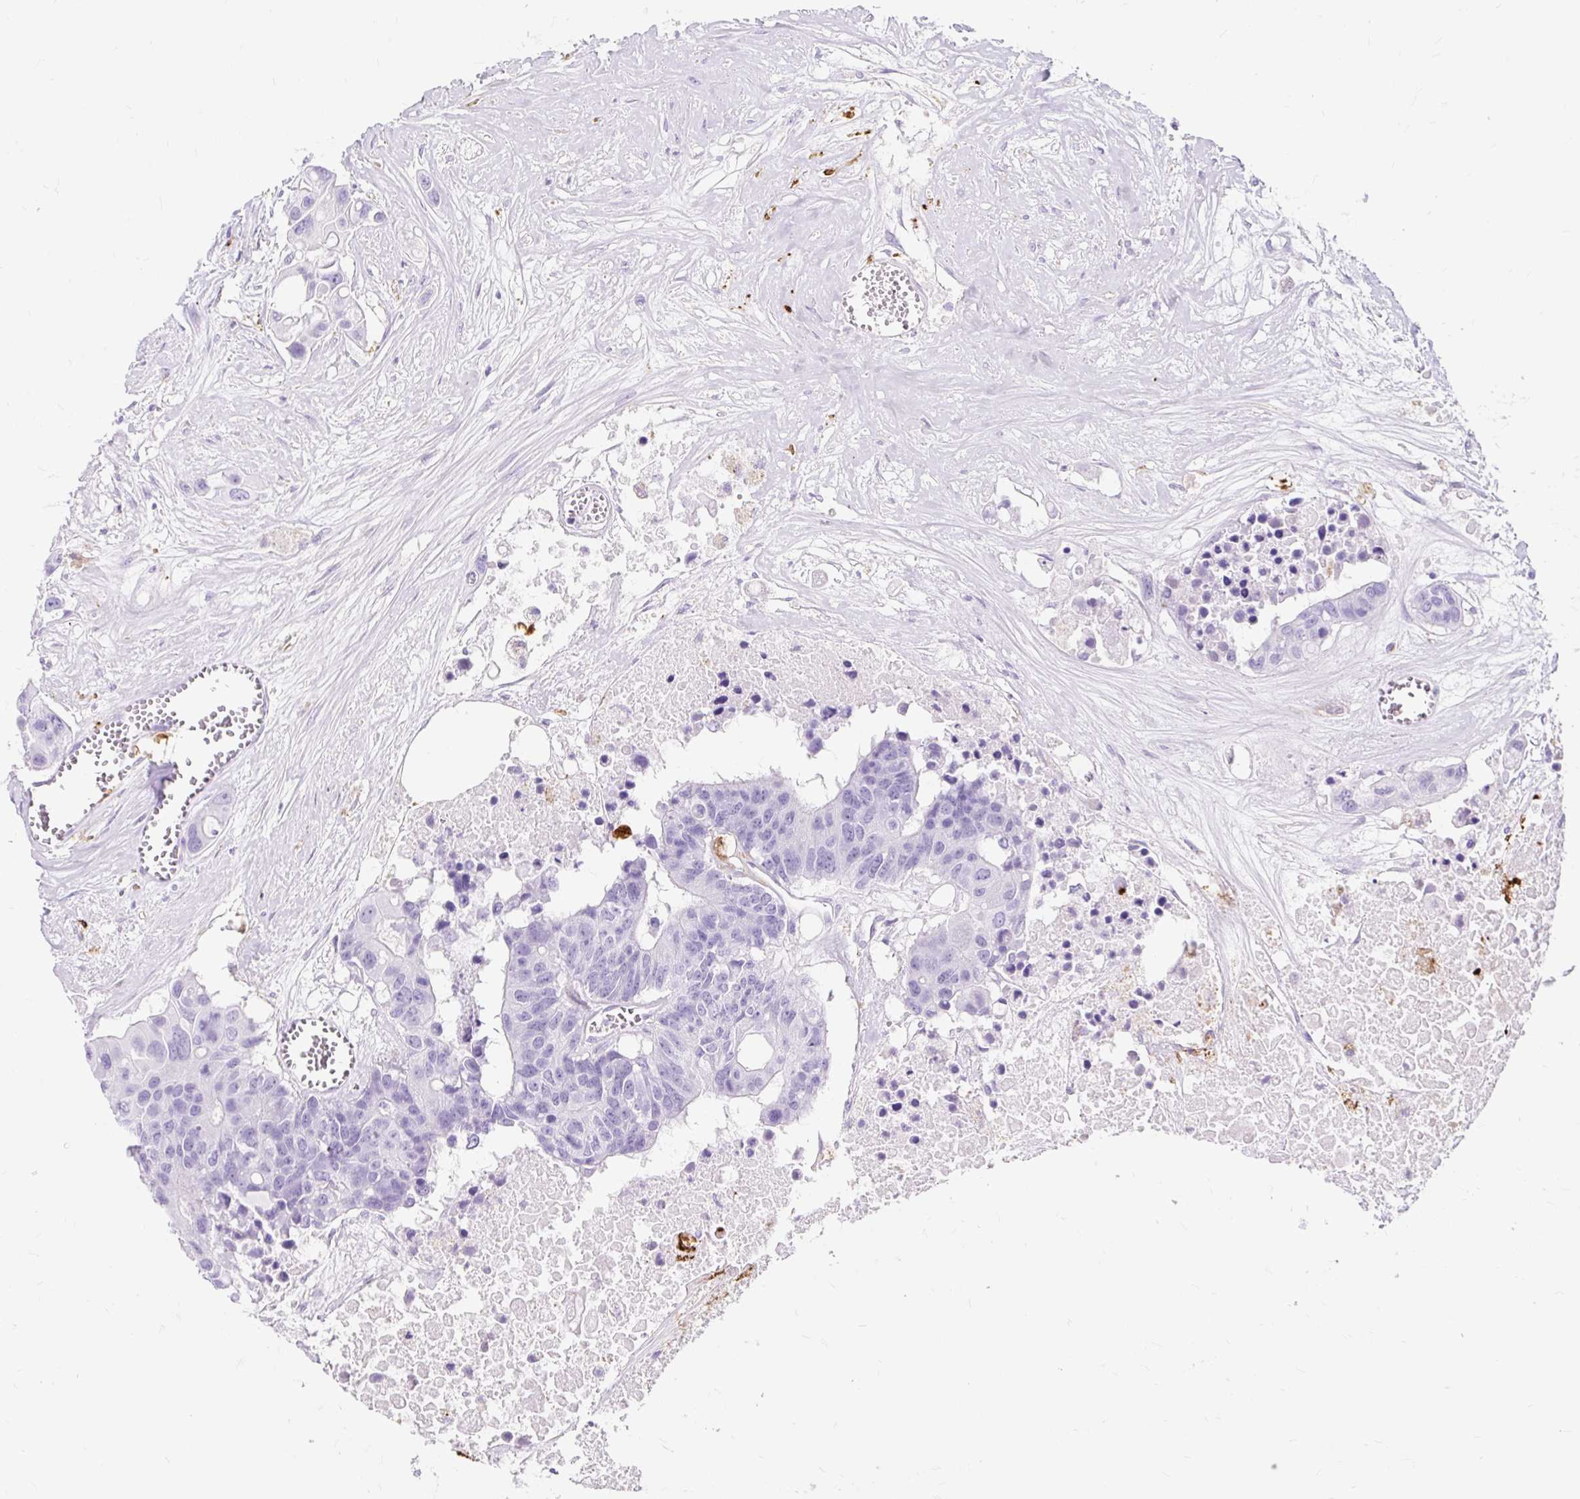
{"staining": {"intensity": "negative", "quantity": "none", "location": "none"}, "tissue": "colorectal cancer", "cell_type": "Tumor cells", "image_type": "cancer", "snomed": [{"axis": "morphology", "description": "Adenocarcinoma, NOS"}, {"axis": "topography", "description": "Colon"}], "caption": "Human colorectal cancer stained for a protein using immunohistochemistry demonstrates no positivity in tumor cells.", "gene": "HLA-DRA", "patient": {"sex": "male", "age": 77}}